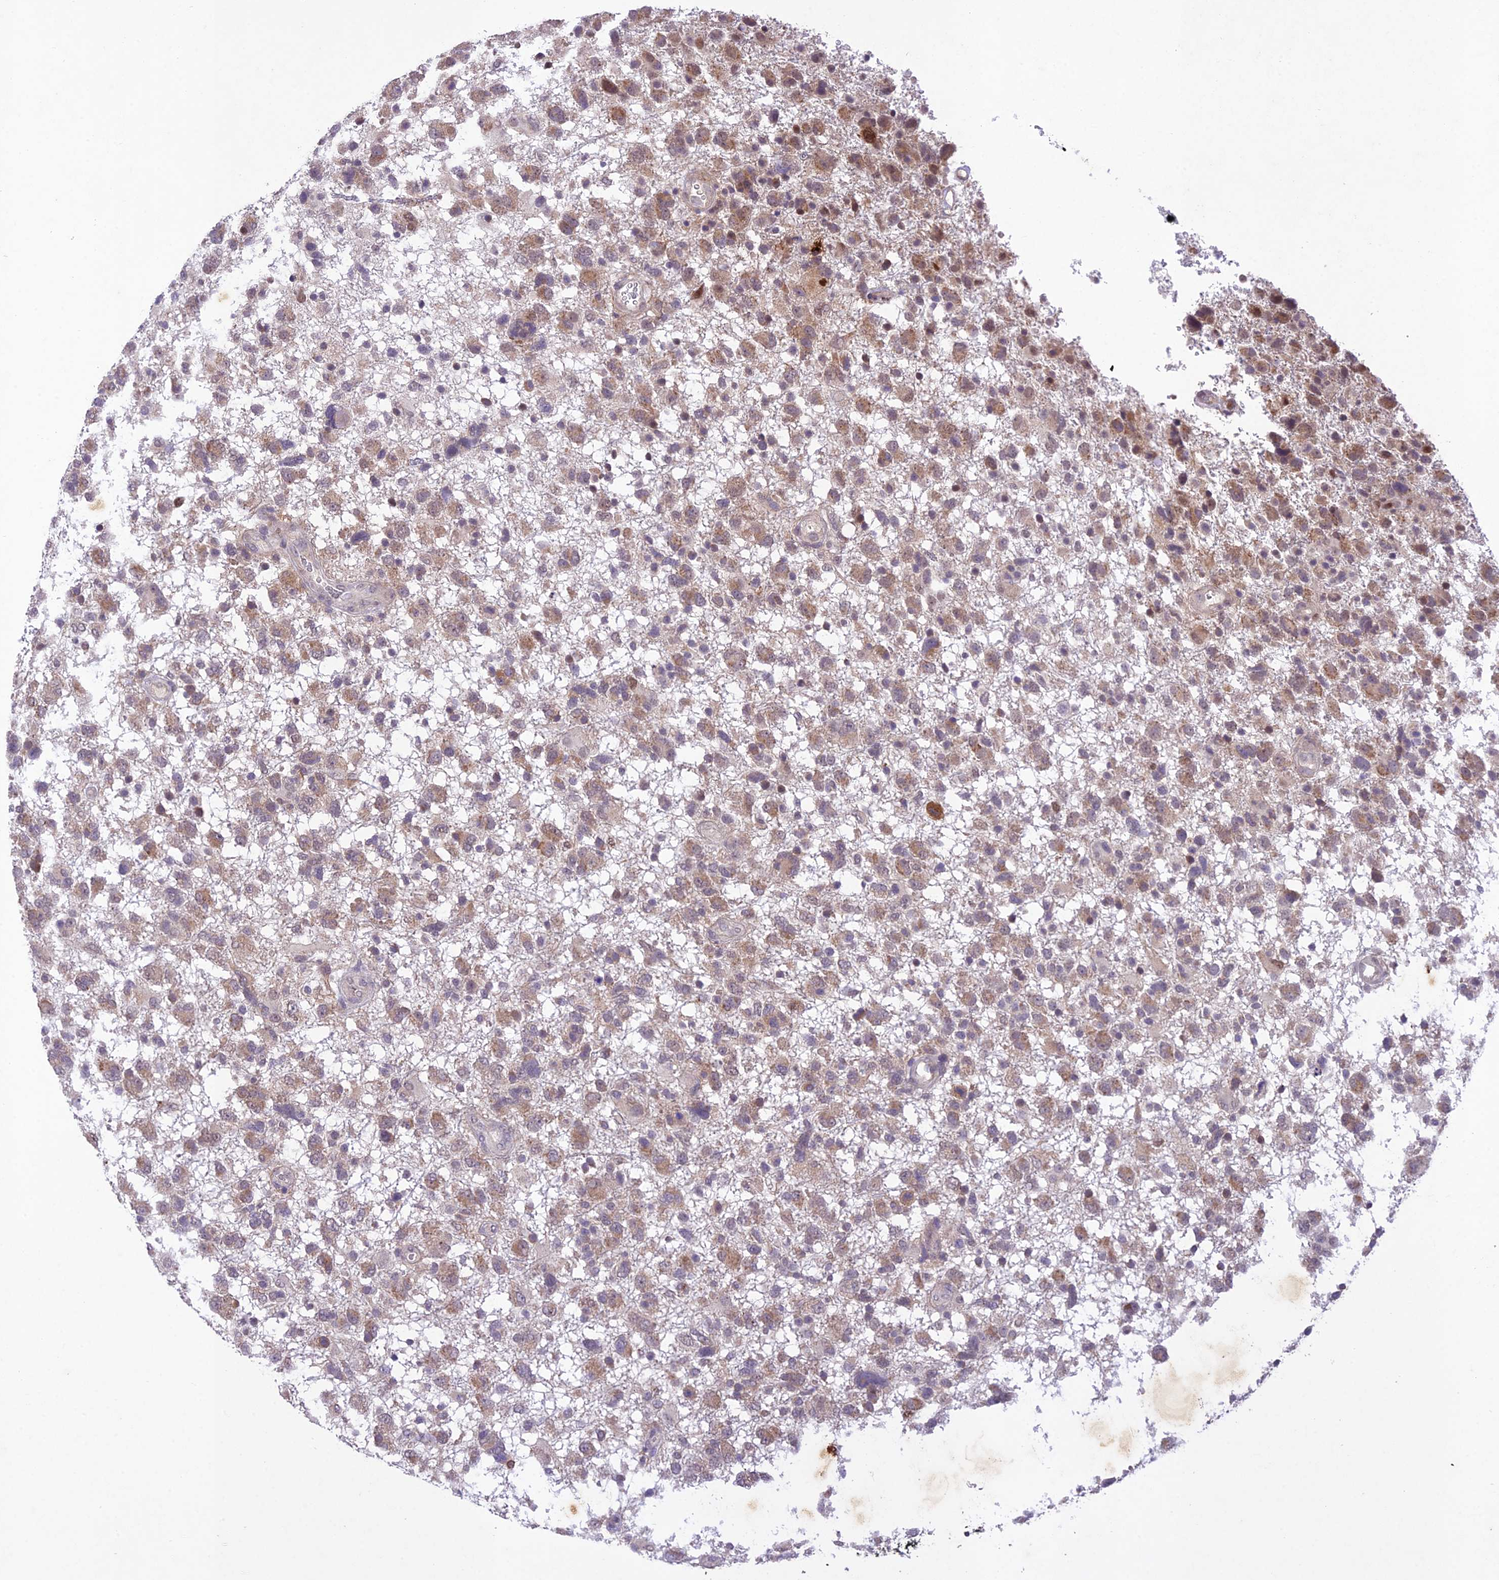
{"staining": {"intensity": "moderate", "quantity": "25%-75%", "location": "cytoplasmic/membranous"}, "tissue": "glioma", "cell_type": "Tumor cells", "image_type": "cancer", "snomed": [{"axis": "morphology", "description": "Glioma, malignant, High grade"}, {"axis": "topography", "description": "Brain"}], "caption": "Immunohistochemical staining of malignant glioma (high-grade) displays medium levels of moderate cytoplasmic/membranous positivity in approximately 25%-75% of tumor cells.", "gene": "ANKRD52", "patient": {"sex": "male", "age": 61}}